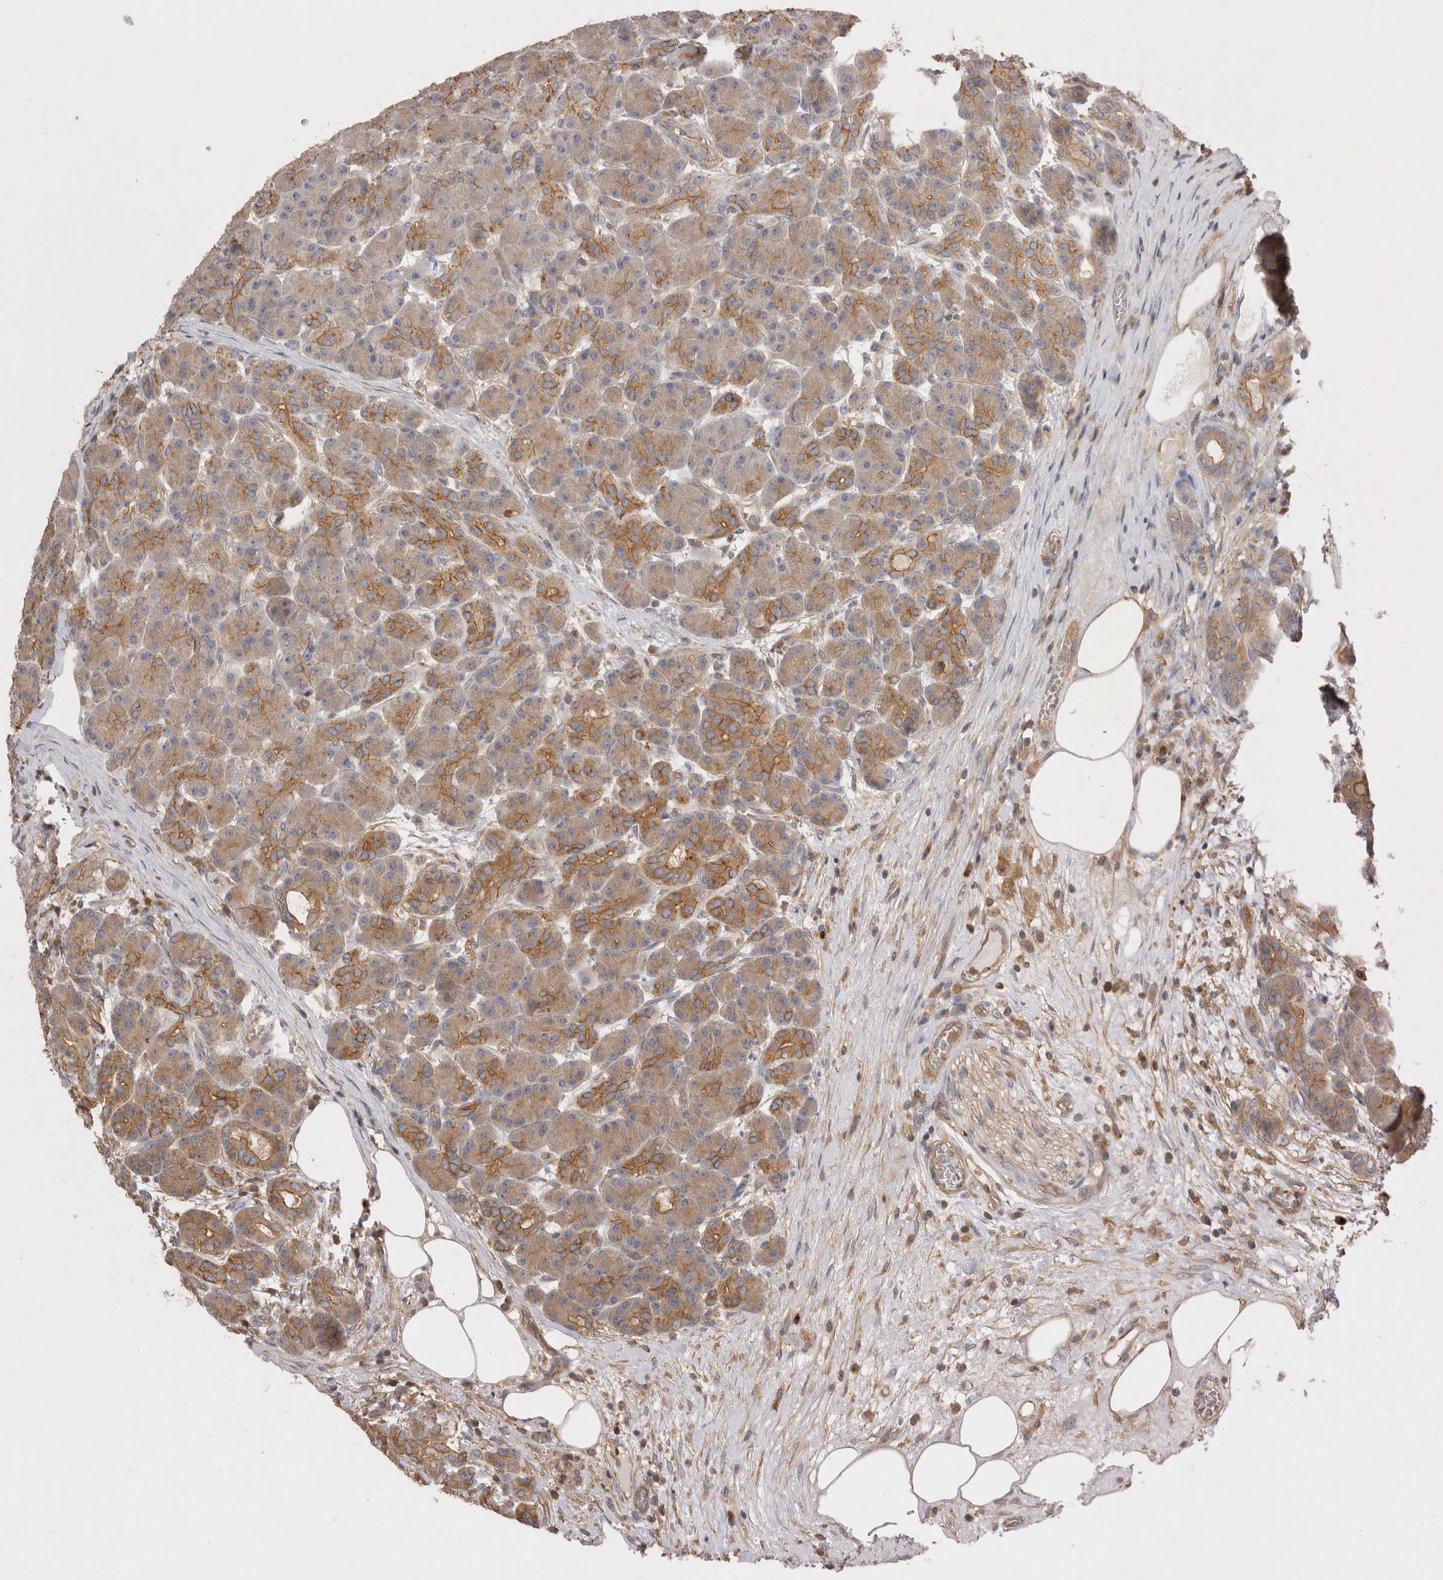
{"staining": {"intensity": "moderate", "quantity": ">75%", "location": "cytoplasmic/membranous"}, "tissue": "pancreas", "cell_type": "Exocrine glandular cells", "image_type": "normal", "snomed": [{"axis": "morphology", "description": "Normal tissue, NOS"}, {"axis": "topography", "description": "Pancreas"}], "caption": "Pancreas stained with DAB IHC shows medium levels of moderate cytoplasmic/membranous expression in approximately >75% of exocrine glandular cells. The staining was performed using DAB, with brown indicating positive protein expression. Nuclei are stained blue with hematoxylin.", "gene": "CHMP6", "patient": {"sex": "male", "age": 63}}